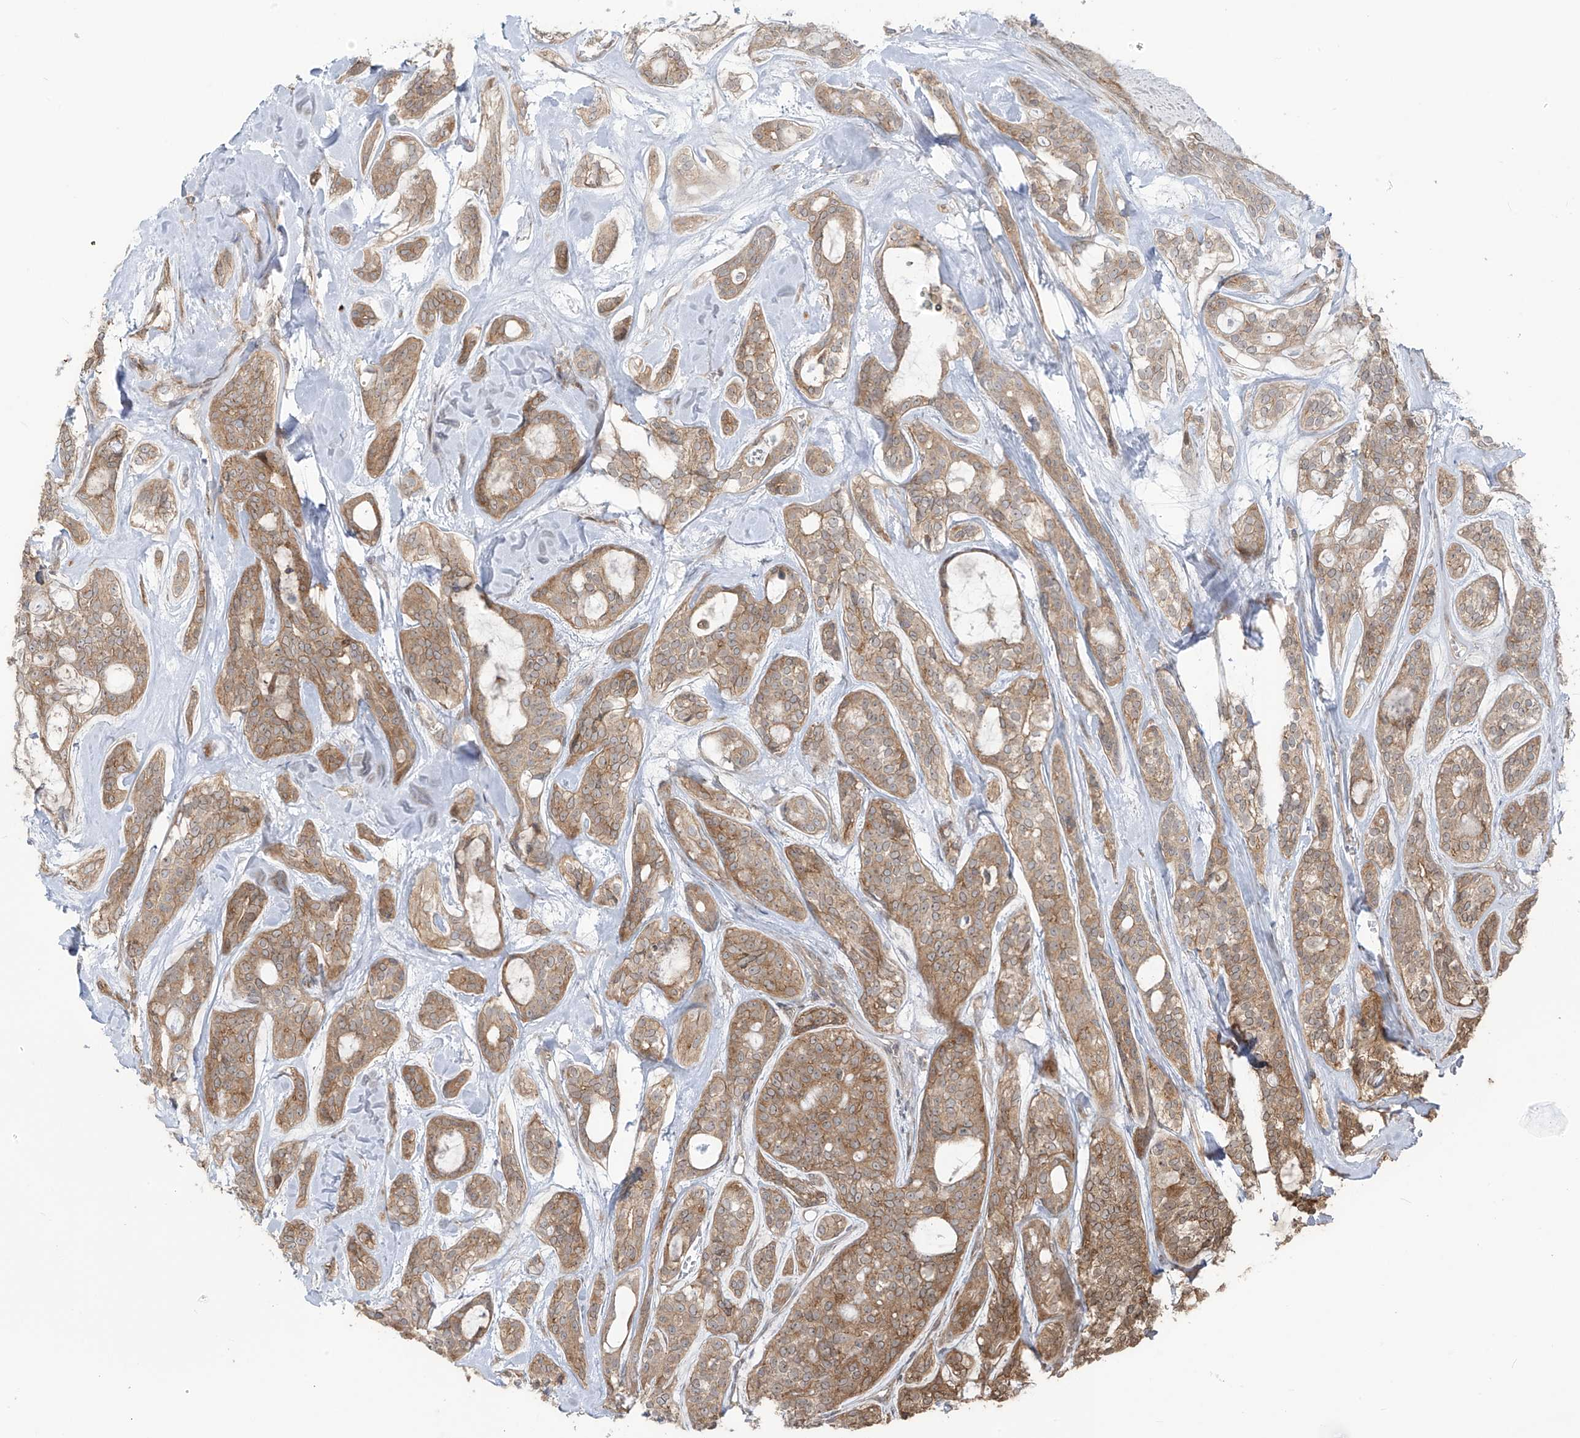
{"staining": {"intensity": "moderate", "quantity": ">75%", "location": "cytoplasmic/membranous"}, "tissue": "head and neck cancer", "cell_type": "Tumor cells", "image_type": "cancer", "snomed": [{"axis": "morphology", "description": "Adenocarcinoma, NOS"}, {"axis": "topography", "description": "Head-Neck"}], "caption": "Adenocarcinoma (head and neck) was stained to show a protein in brown. There is medium levels of moderate cytoplasmic/membranous positivity in about >75% of tumor cells.", "gene": "PDE11A", "patient": {"sex": "male", "age": 66}}